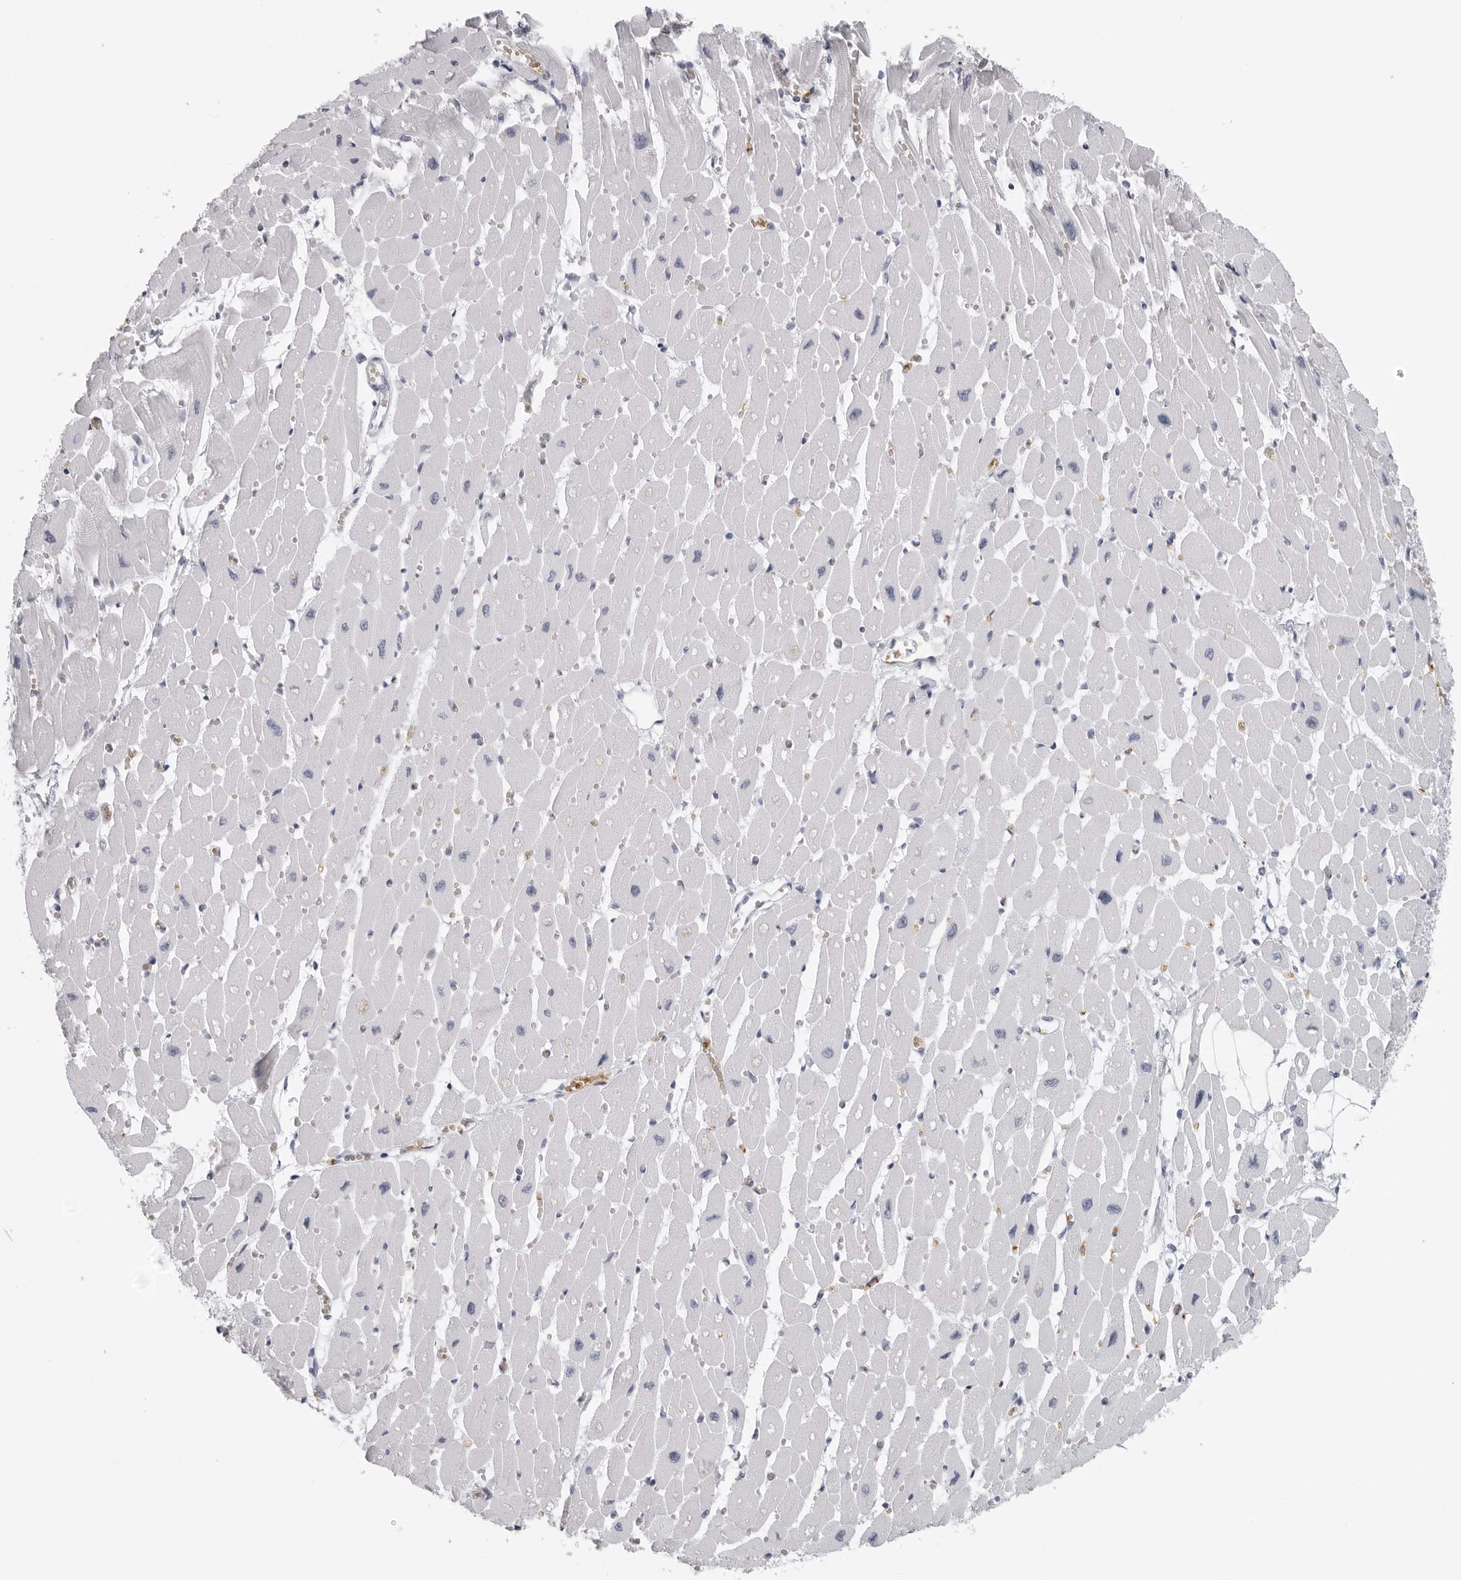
{"staining": {"intensity": "negative", "quantity": "none", "location": "none"}, "tissue": "heart muscle", "cell_type": "Cardiomyocytes", "image_type": "normal", "snomed": [{"axis": "morphology", "description": "Normal tissue, NOS"}, {"axis": "topography", "description": "Heart"}], "caption": "Protein analysis of unremarkable heart muscle shows no significant expression in cardiomyocytes.", "gene": "EPB41", "patient": {"sex": "female", "age": 54}}